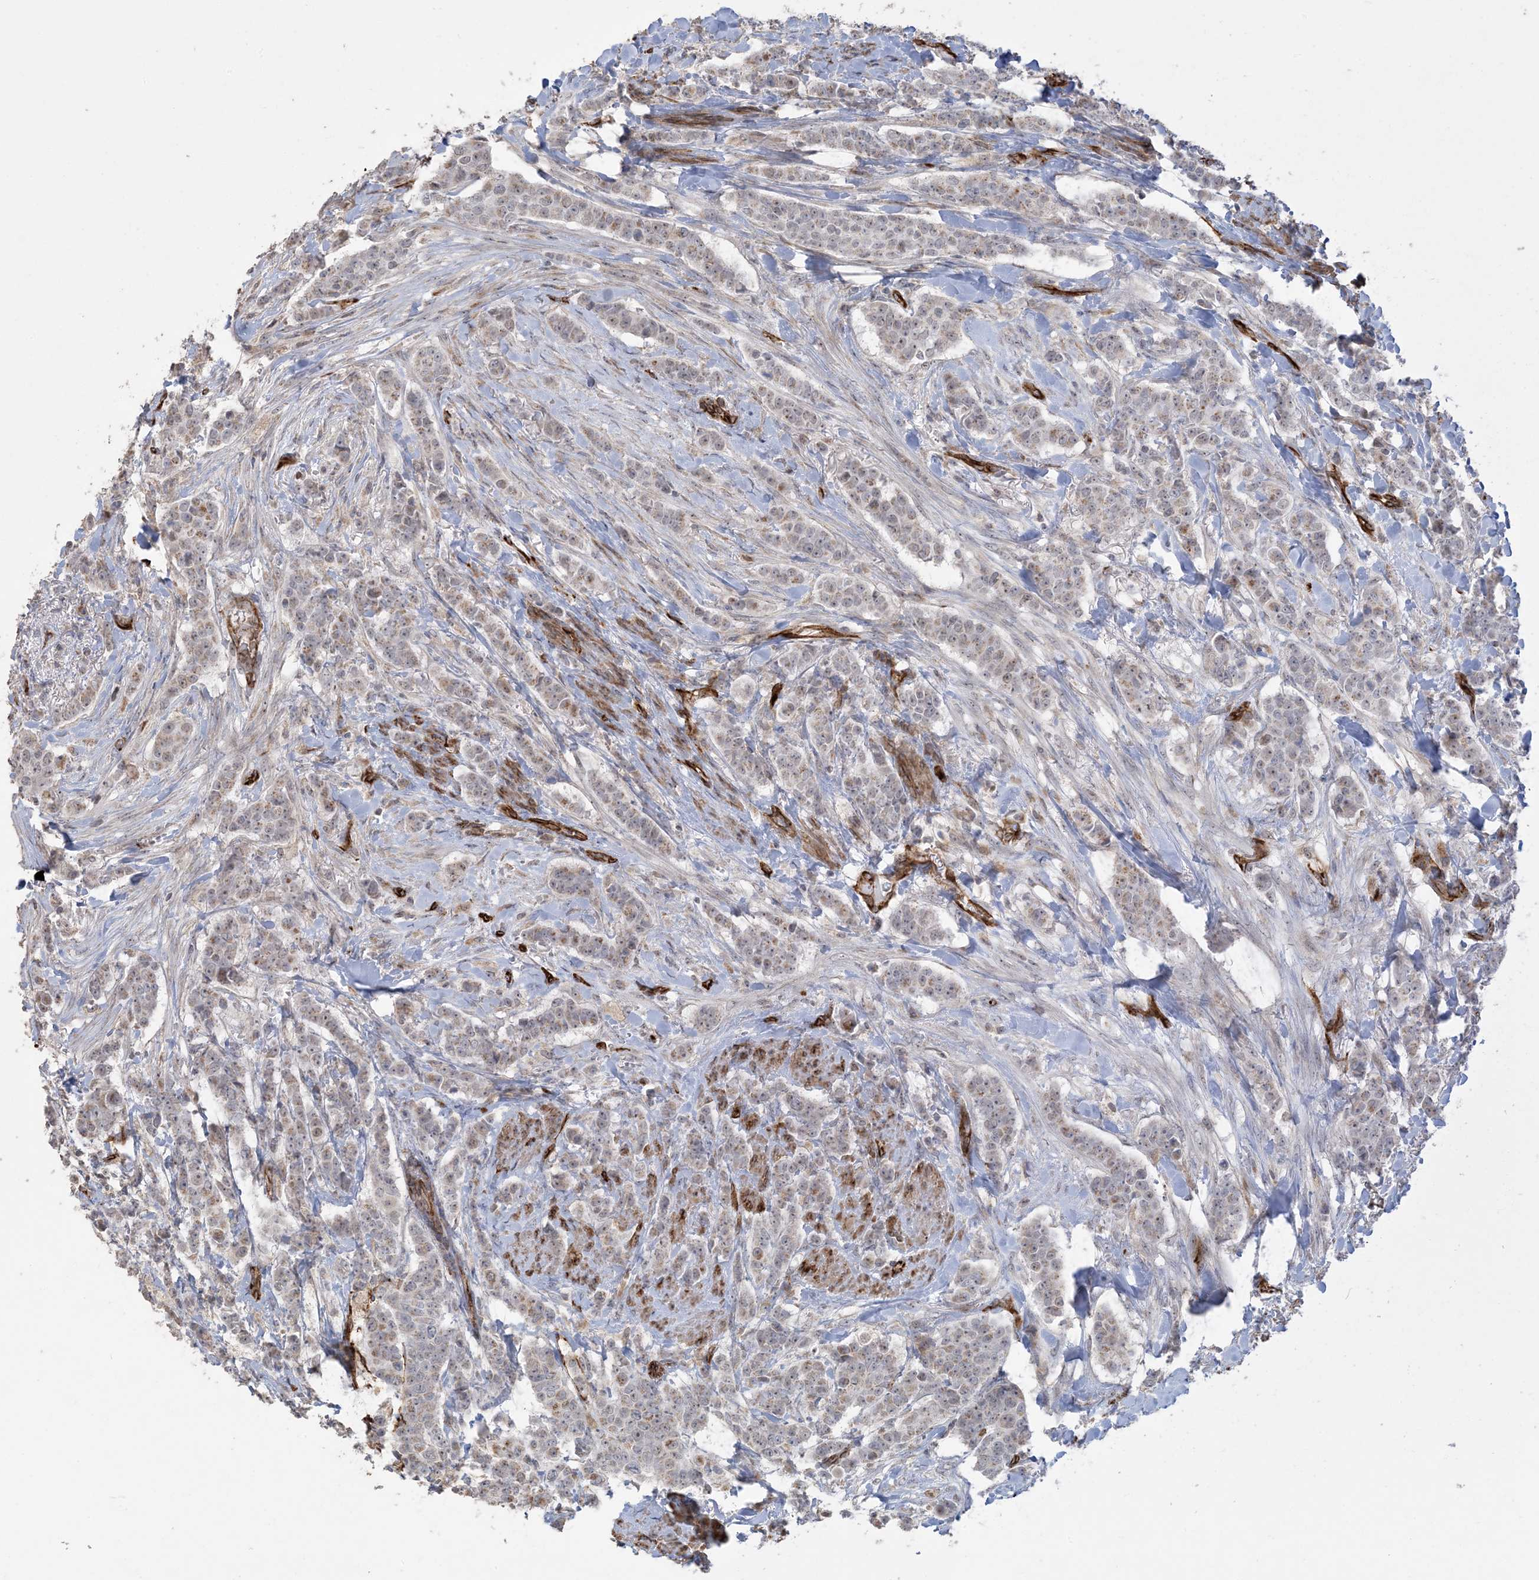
{"staining": {"intensity": "weak", "quantity": "<25%", "location": "cytoplasmic/membranous"}, "tissue": "breast cancer", "cell_type": "Tumor cells", "image_type": "cancer", "snomed": [{"axis": "morphology", "description": "Duct carcinoma"}, {"axis": "topography", "description": "Breast"}], "caption": "The immunohistochemistry photomicrograph has no significant positivity in tumor cells of breast cancer tissue. The staining was performed using DAB (3,3'-diaminobenzidine) to visualize the protein expression in brown, while the nuclei were stained in blue with hematoxylin (Magnification: 20x).", "gene": "AGA", "patient": {"sex": "female", "age": 40}}